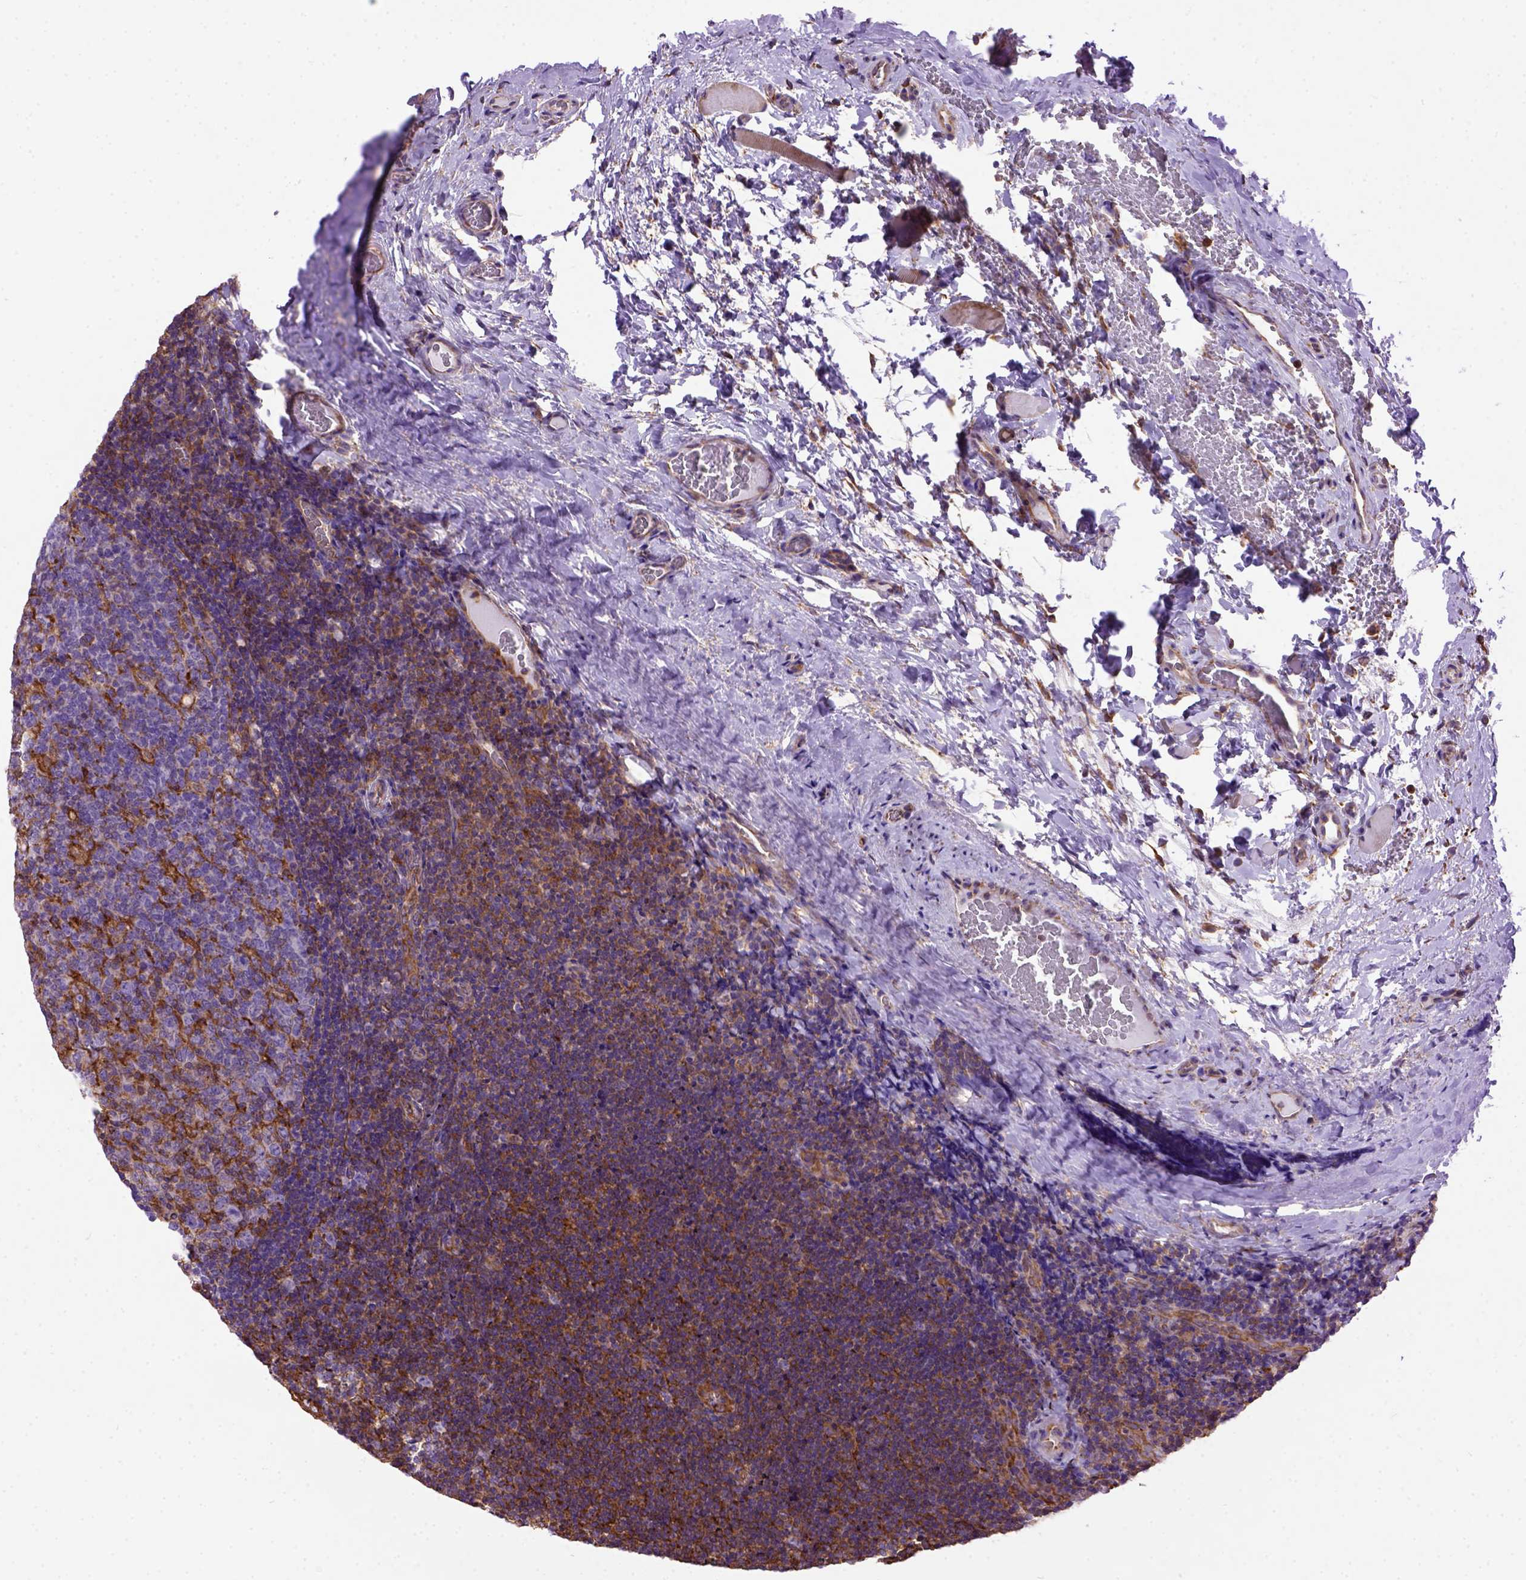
{"staining": {"intensity": "moderate", "quantity": "25%-75%", "location": "cytoplasmic/membranous"}, "tissue": "tonsil", "cell_type": "Germinal center cells", "image_type": "normal", "snomed": [{"axis": "morphology", "description": "Normal tissue, NOS"}, {"axis": "morphology", "description": "Inflammation, NOS"}, {"axis": "topography", "description": "Tonsil"}], "caption": "IHC micrograph of normal tonsil: human tonsil stained using immunohistochemistry (IHC) shows medium levels of moderate protein expression localized specifically in the cytoplasmic/membranous of germinal center cells, appearing as a cytoplasmic/membranous brown color.", "gene": "MVP", "patient": {"sex": "female", "age": 31}}